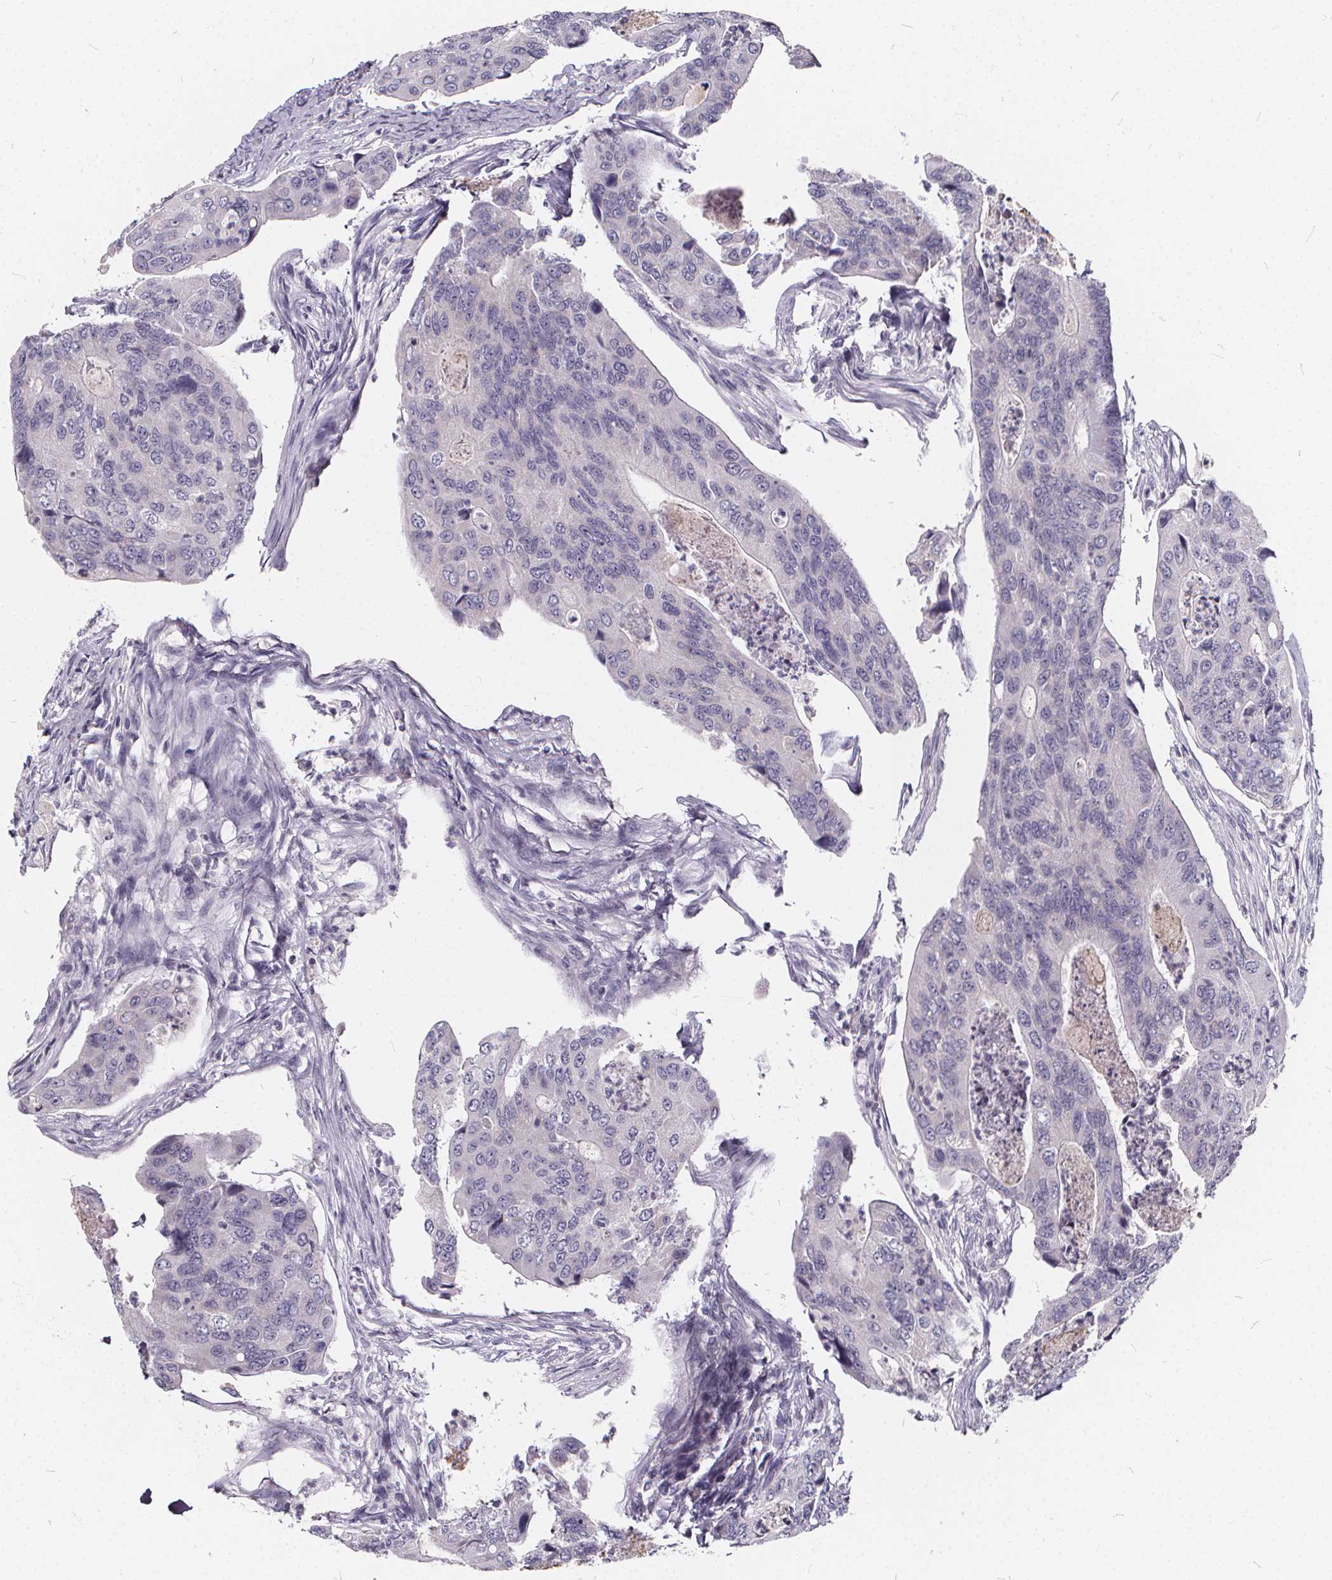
{"staining": {"intensity": "negative", "quantity": "none", "location": "none"}, "tissue": "colorectal cancer", "cell_type": "Tumor cells", "image_type": "cancer", "snomed": [{"axis": "morphology", "description": "Adenocarcinoma, NOS"}, {"axis": "topography", "description": "Colon"}], "caption": "Immunohistochemistry image of neoplastic tissue: human colorectal cancer (adenocarcinoma) stained with DAB displays no significant protein expression in tumor cells. The staining was performed using DAB to visualize the protein expression in brown, while the nuclei were stained in blue with hematoxylin (Magnification: 20x).", "gene": "SPEF2", "patient": {"sex": "female", "age": 67}}